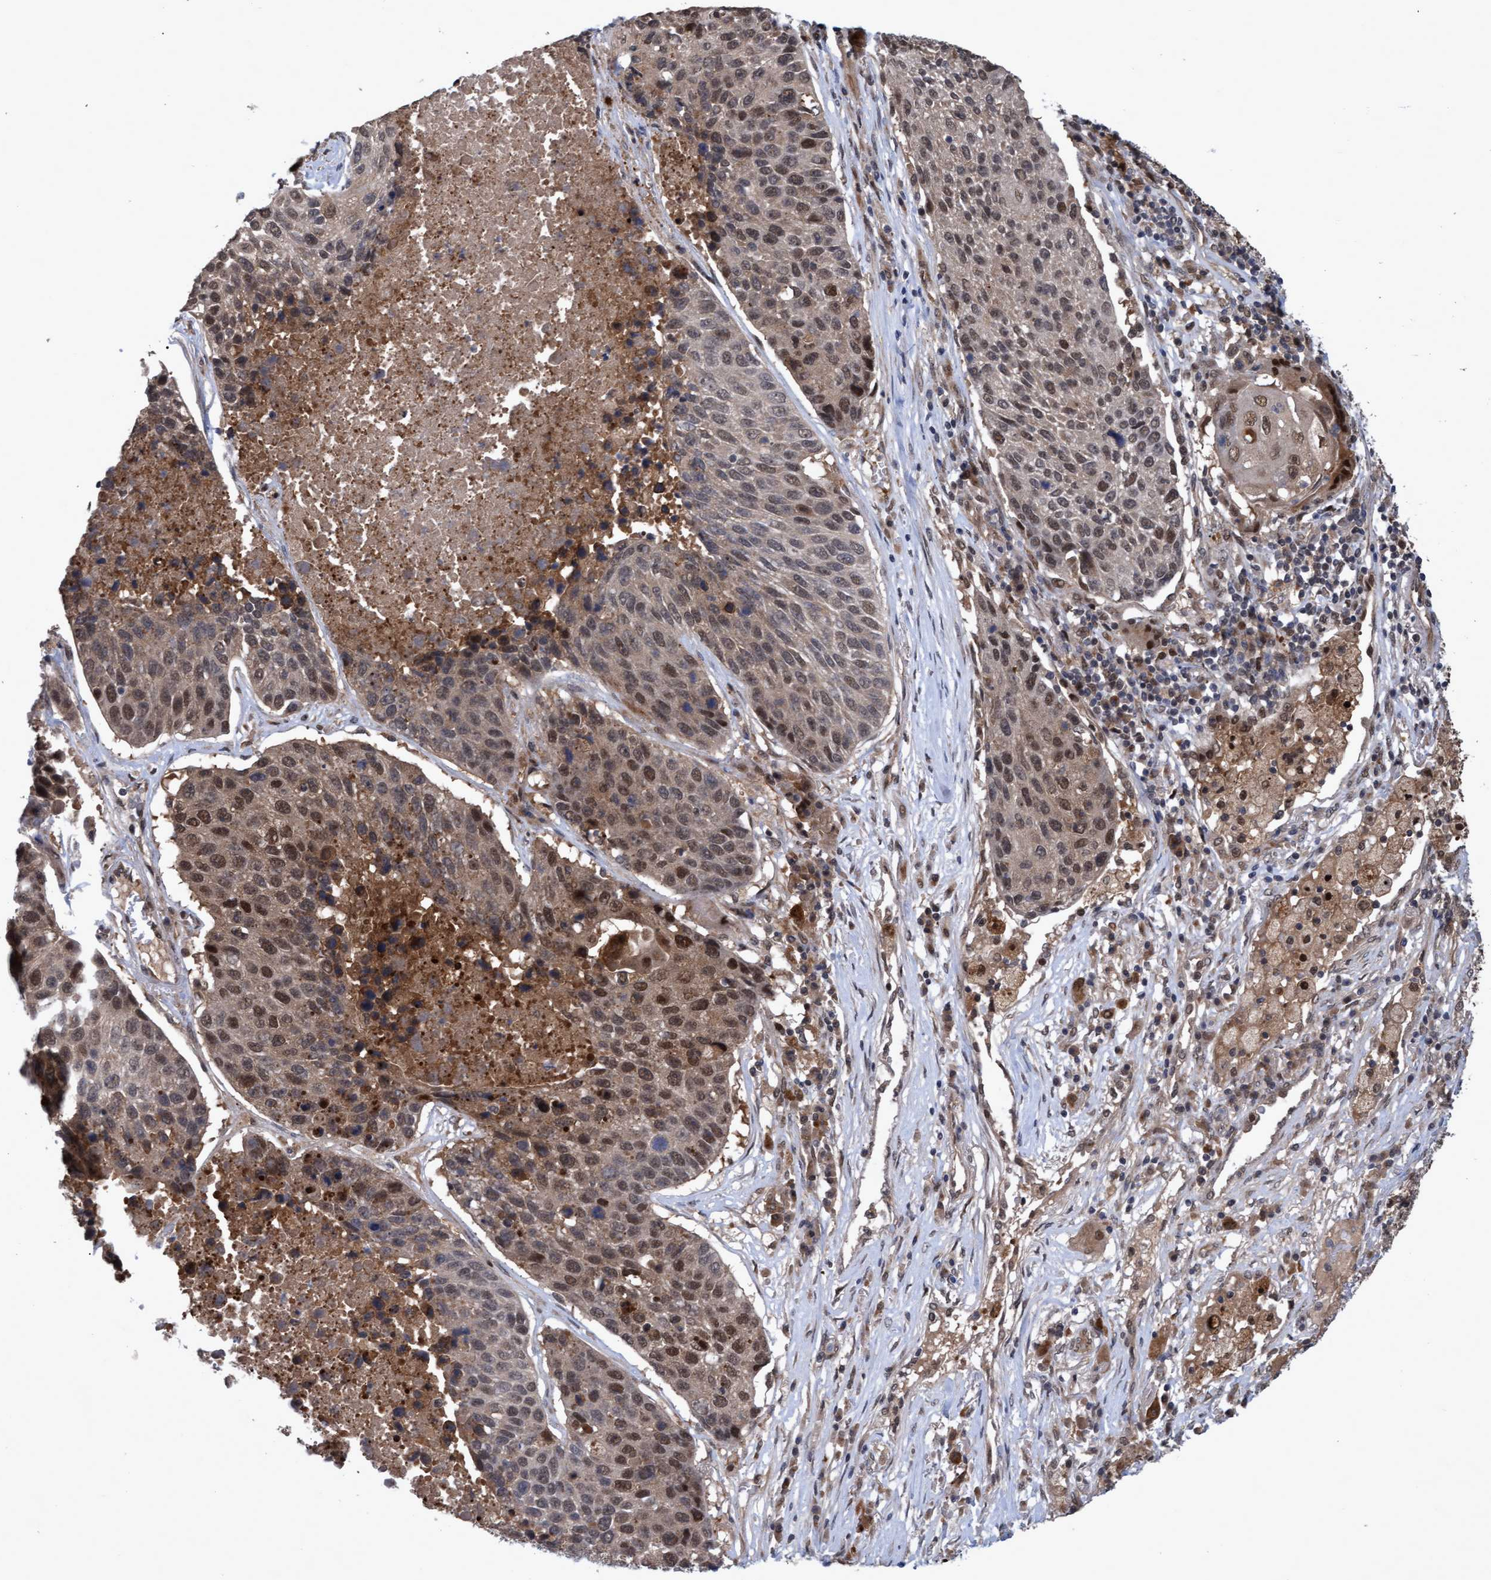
{"staining": {"intensity": "moderate", "quantity": ">75%", "location": "cytoplasmic/membranous,nuclear"}, "tissue": "lung cancer", "cell_type": "Tumor cells", "image_type": "cancer", "snomed": [{"axis": "morphology", "description": "Squamous cell carcinoma, NOS"}, {"axis": "topography", "description": "Lung"}], "caption": "High-power microscopy captured an immunohistochemistry photomicrograph of lung cancer, revealing moderate cytoplasmic/membranous and nuclear positivity in about >75% of tumor cells. Ihc stains the protein of interest in brown and the nuclei are stained blue.", "gene": "PSMB6", "patient": {"sex": "male", "age": 61}}